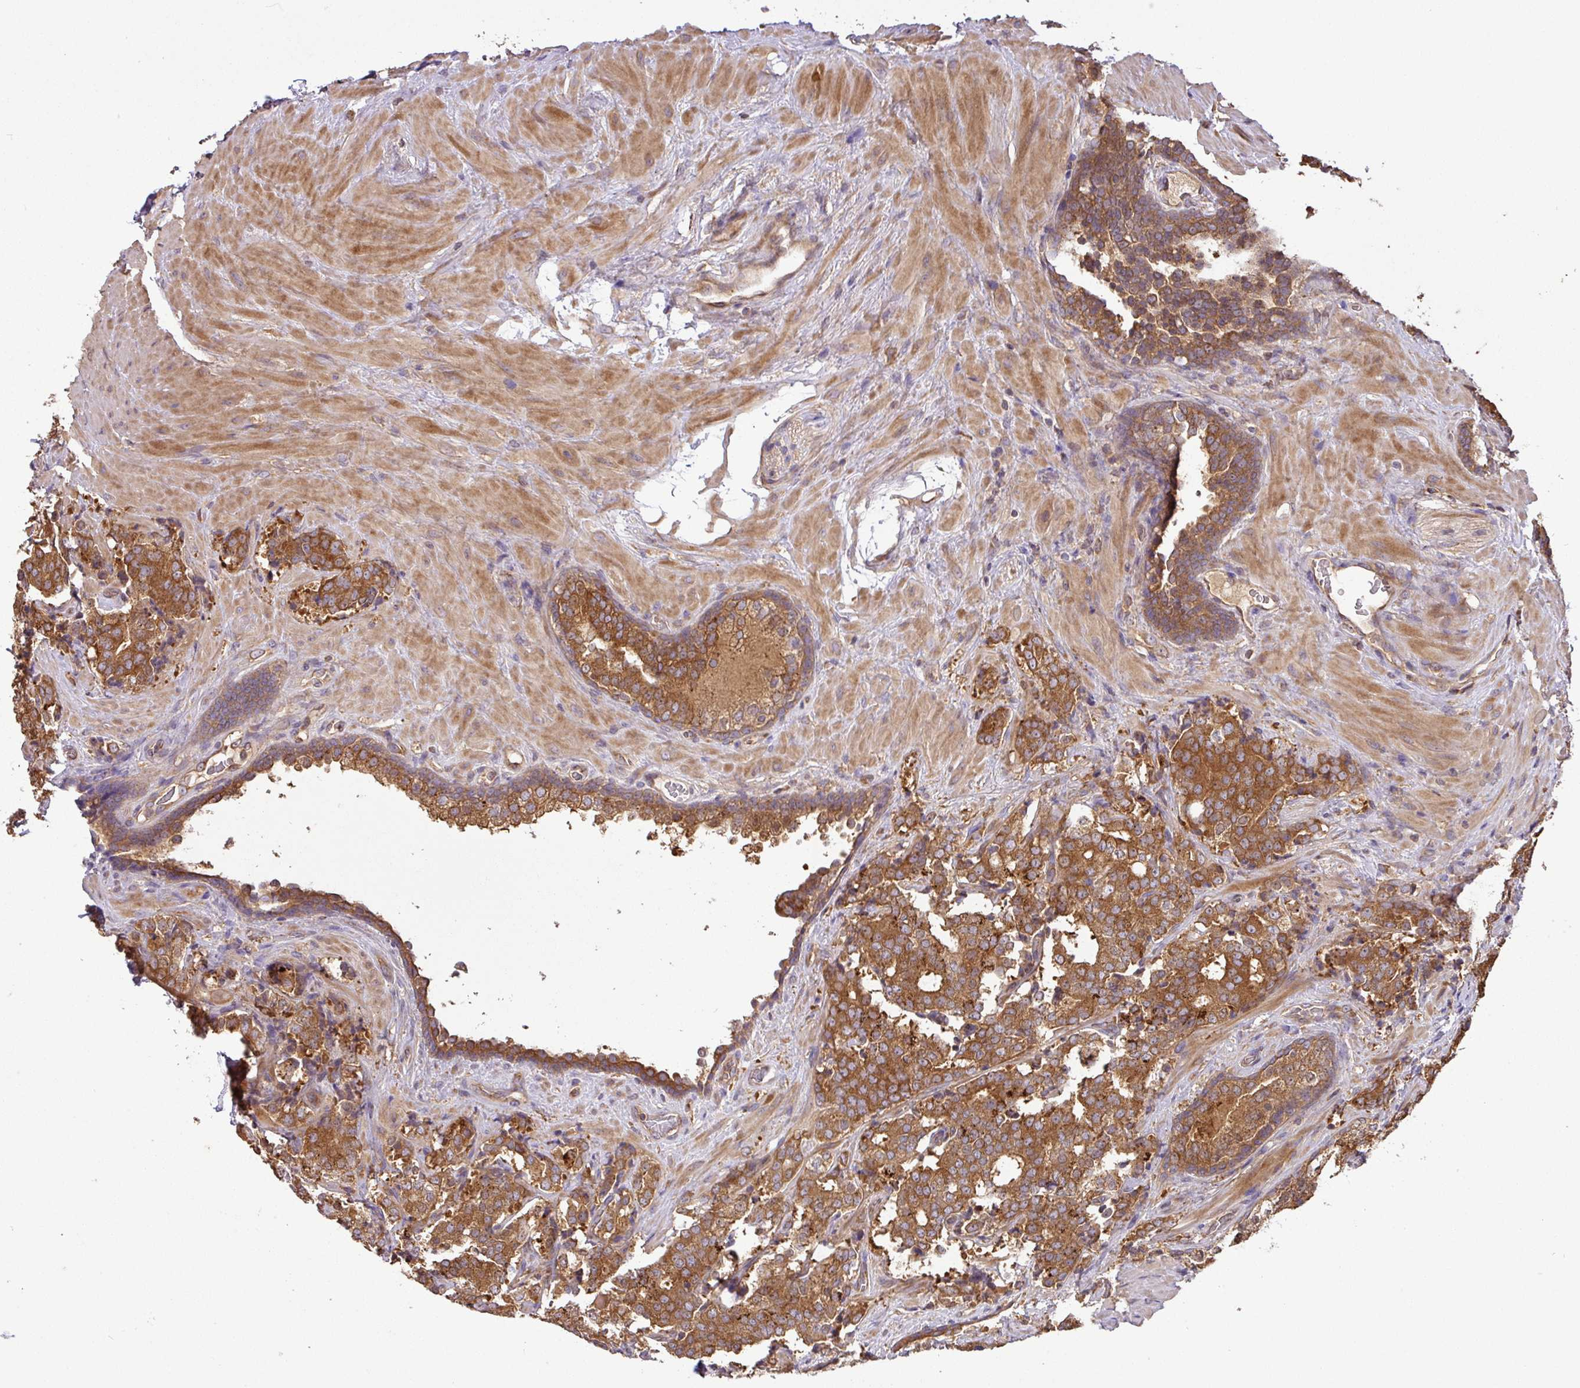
{"staining": {"intensity": "moderate", "quantity": ">75%", "location": "cytoplasmic/membranous"}, "tissue": "prostate cancer", "cell_type": "Tumor cells", "image_type": "cancer", "snomed": [{"axis": "morphology", "description": "Adenocarcinoma, High grade"}, {"axis": "topography", "description": "Prostate"}], "caption": "DAB (3,3'-diaminobenzidine) immunohistochemical staining of human prostate cancer (high-grade adenocarcinoma) shows moderate cytoplasmic/membranous protein positivity in about >75% of tumor cells.", "gene": "GSPT1", "patient": {"sex": "male", "age": 63}}